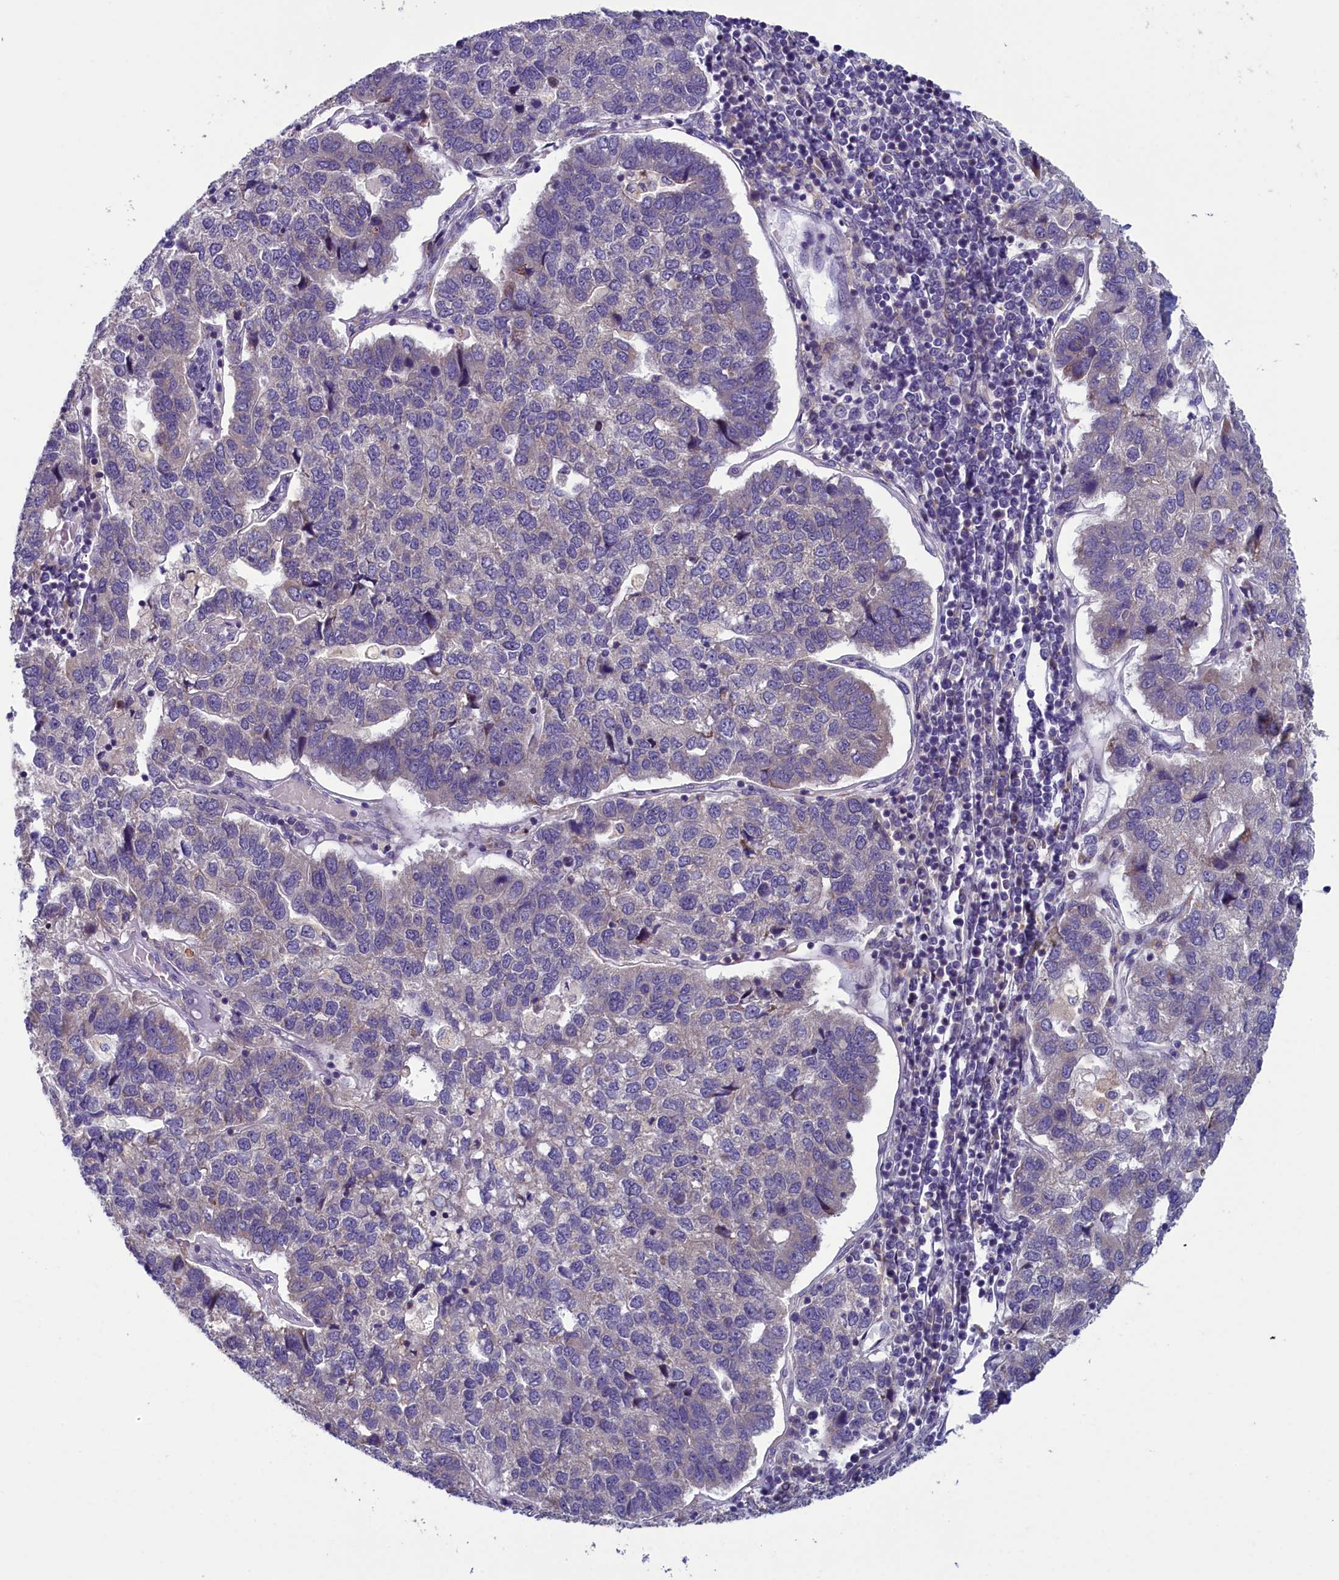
{"staining": {"intensity": "negative", "quantity": "none", "location": "none"}, "tissue": "pancreatic cancer", "cell_type": "Tumor cells", "image_type": "cancer", "snomed": [{"axis": "morphology", "description": "Adenocarcinoma, NOS"}, {"axis": "topography", "description": "Pancreas"}], "caption": "Immunohistochemical staining of pancreatic cancer (adenocarcinoma) shows no significant expression in tumor cells.", "gene": "ANKRD39", "patient": {"sex": "female", "age": 61}}